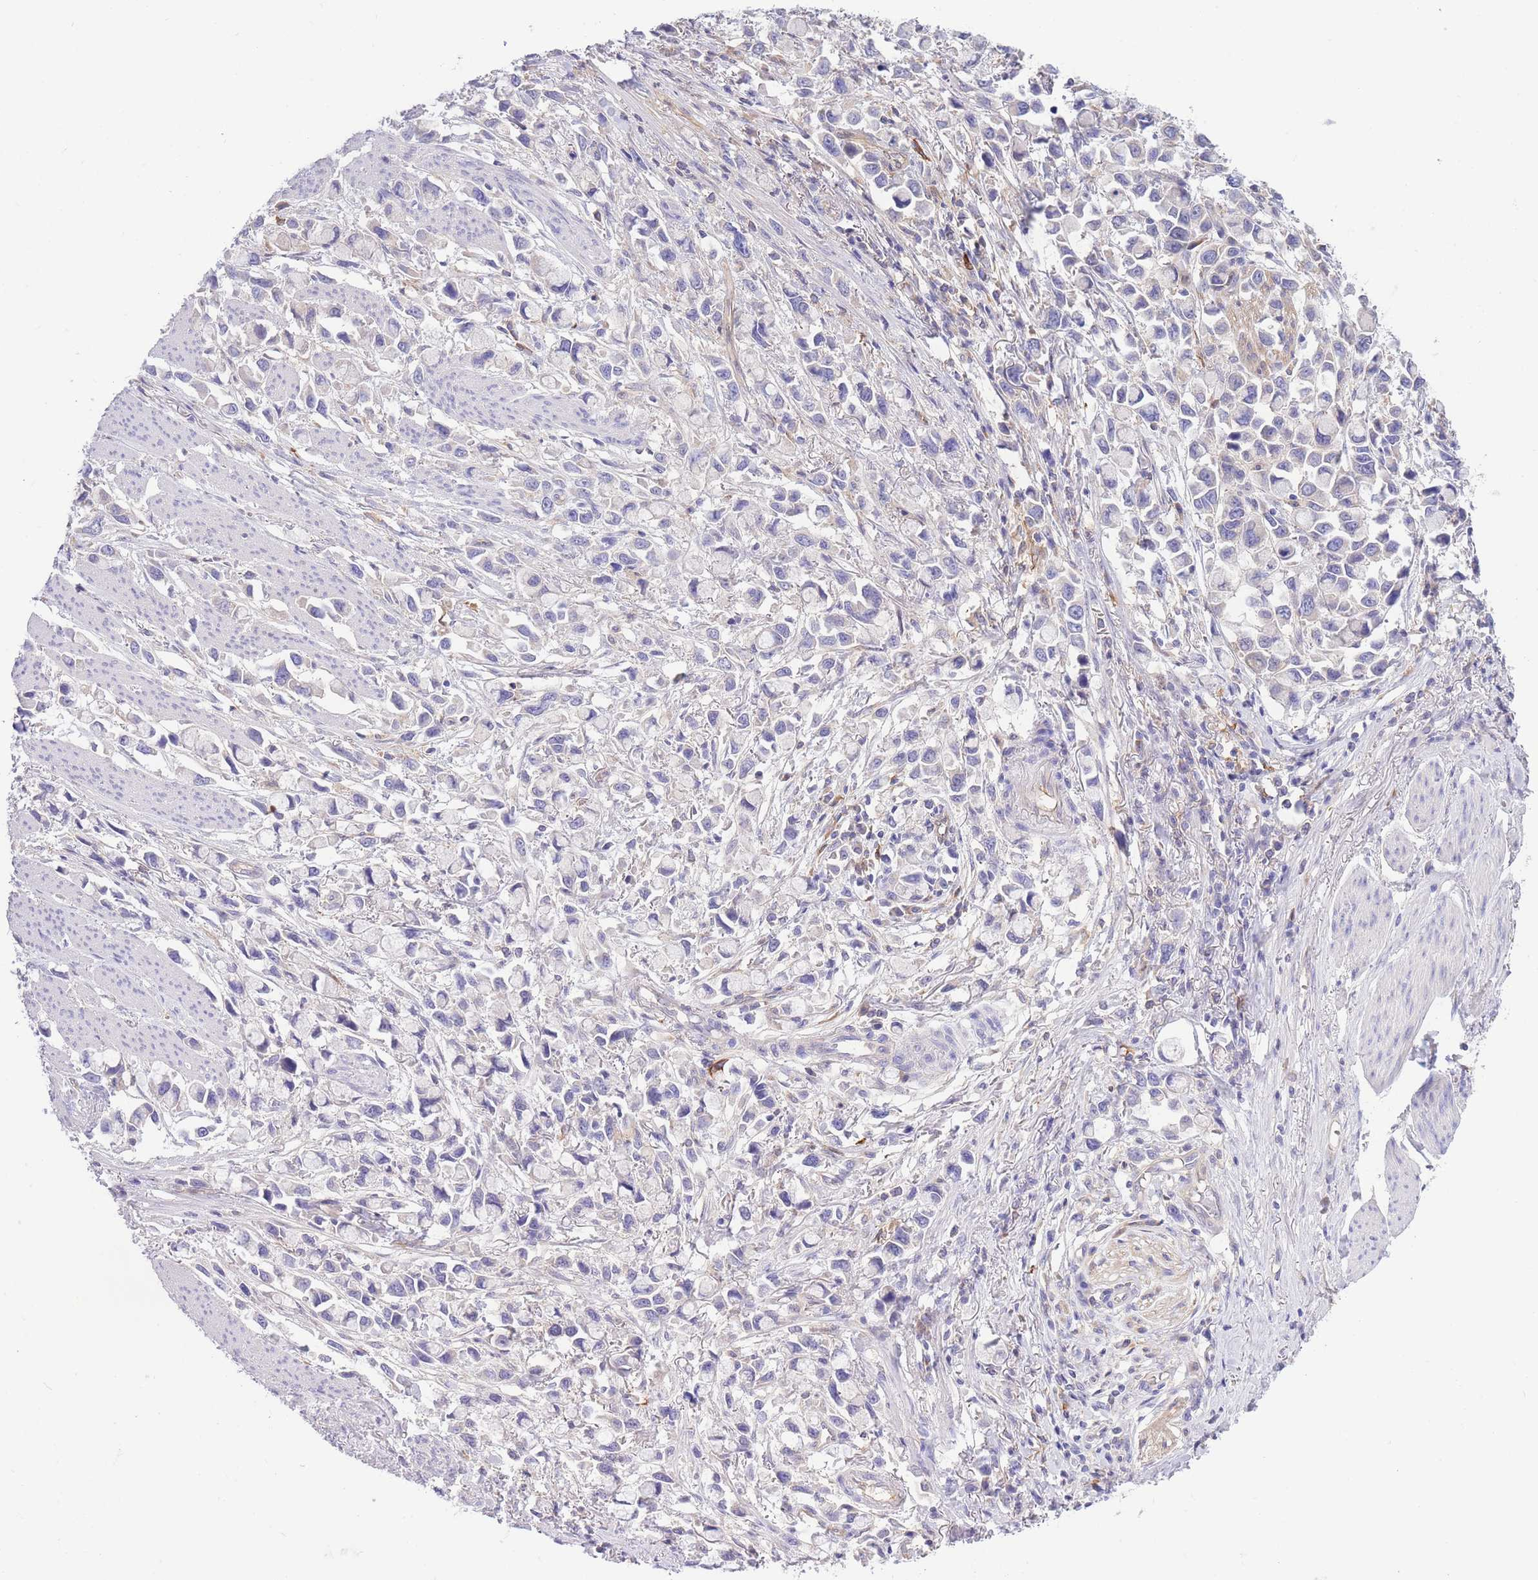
{"staining": {"intensity": "negative", "quantity": "none", "location": "none"}, "tissue": "stomach cancer", "cell_type": "Tumor cells", "image_type": "cancer", "snomed": [{"axis": "morphology", "description": "Adenocarcinoma, NOS"}, {"axis": "topography", "description": "Stomach"}], "caption": "This is an immunohistochemistry photomicrograph of human adenocarcinoma (stomach). There is no staining in tumor cells.", "gene": "NAMPT", "patient": {"sex": "female", "age": 81}}